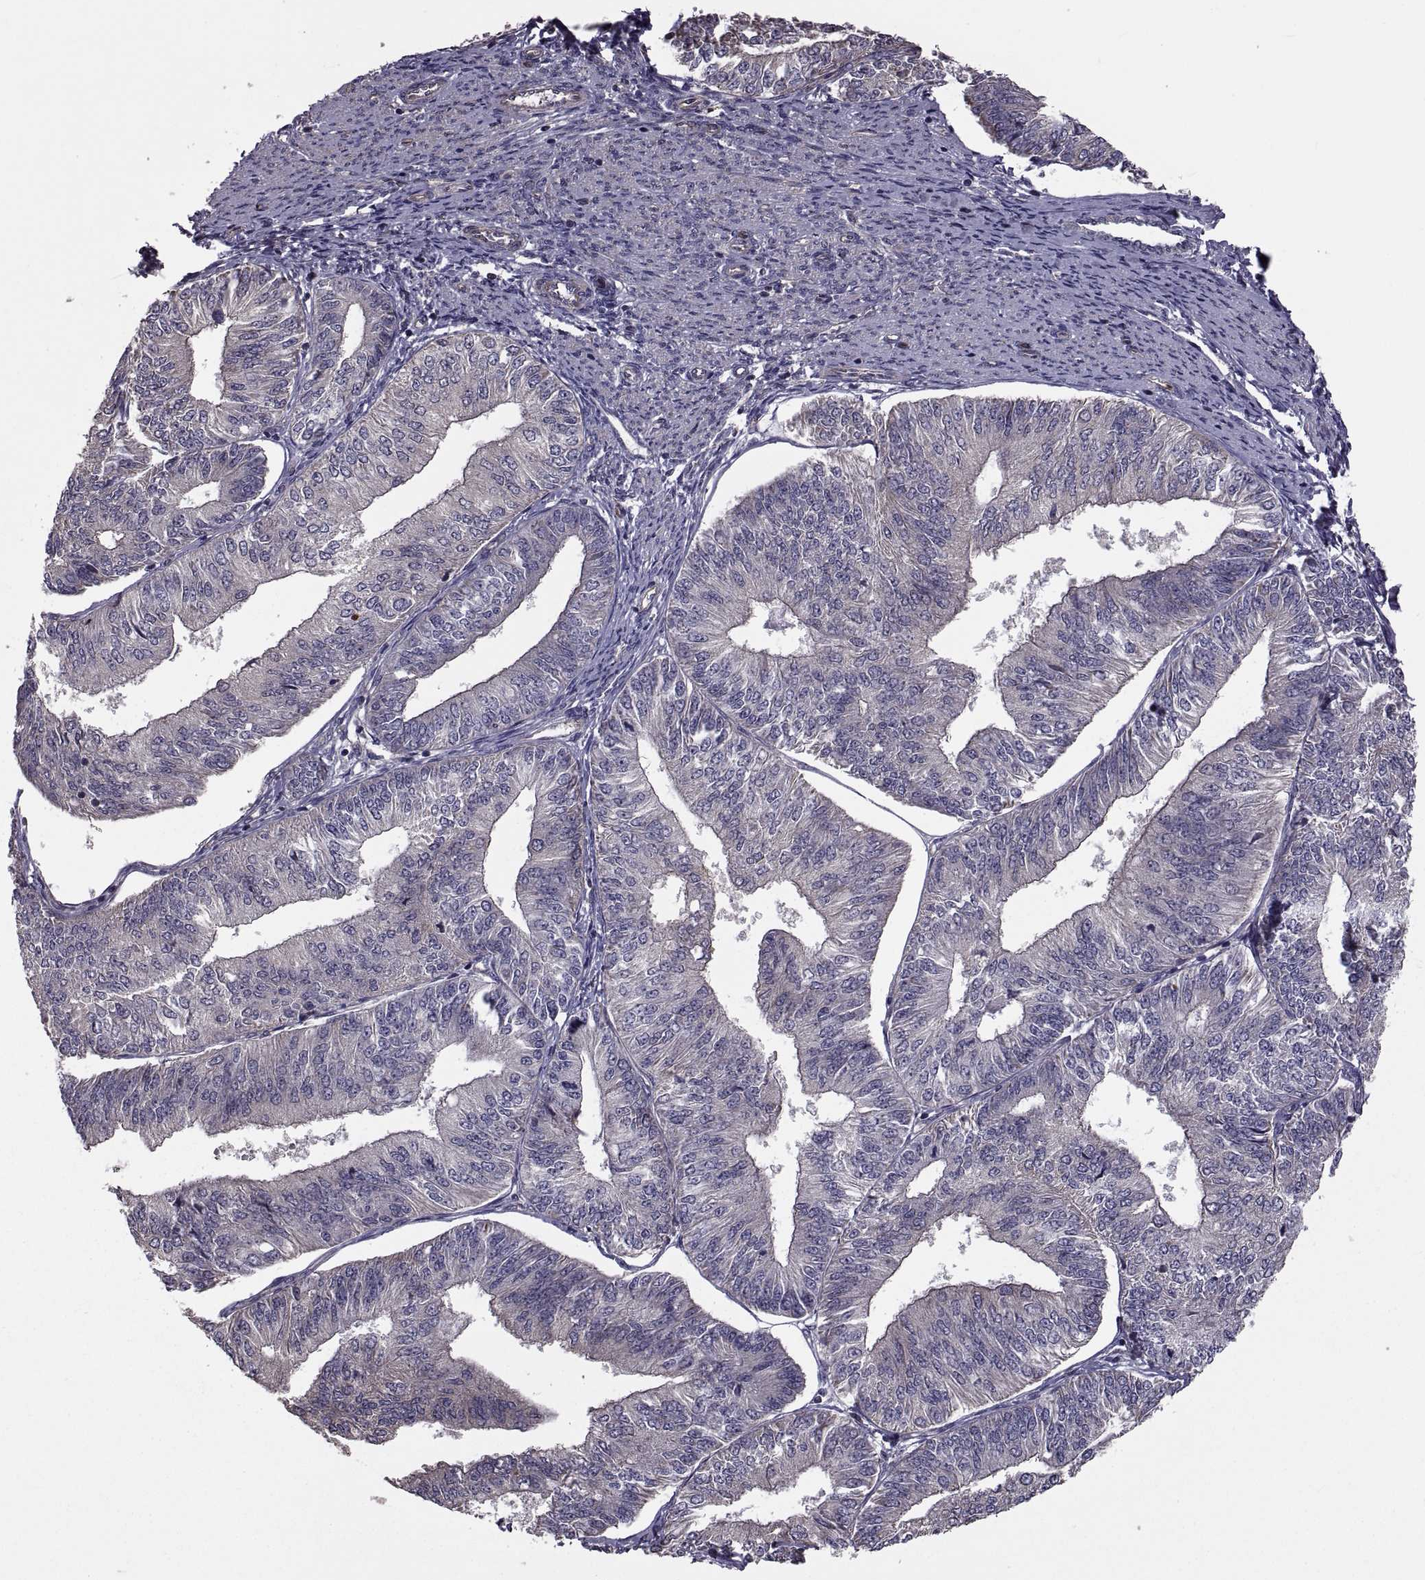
{"staining": {"intensity": "negative", "quantity": "none", "location": "none"}, "tissue": "endometrial cancer", "cell_type": "Tumor cells", "image_type": "cancer", "snomed": [{"axis": "morphology", "description": "Adenocarcinoma, NOS"}, {"axis": "topography", "description": "Endometrium"}], "caption": "Immunohistochemical staining of endometrial adenocarcinoma reveals no significant expression in tumor cells.", "gene": "PMM2", "patient": {"sex": "female", "age": 58}}